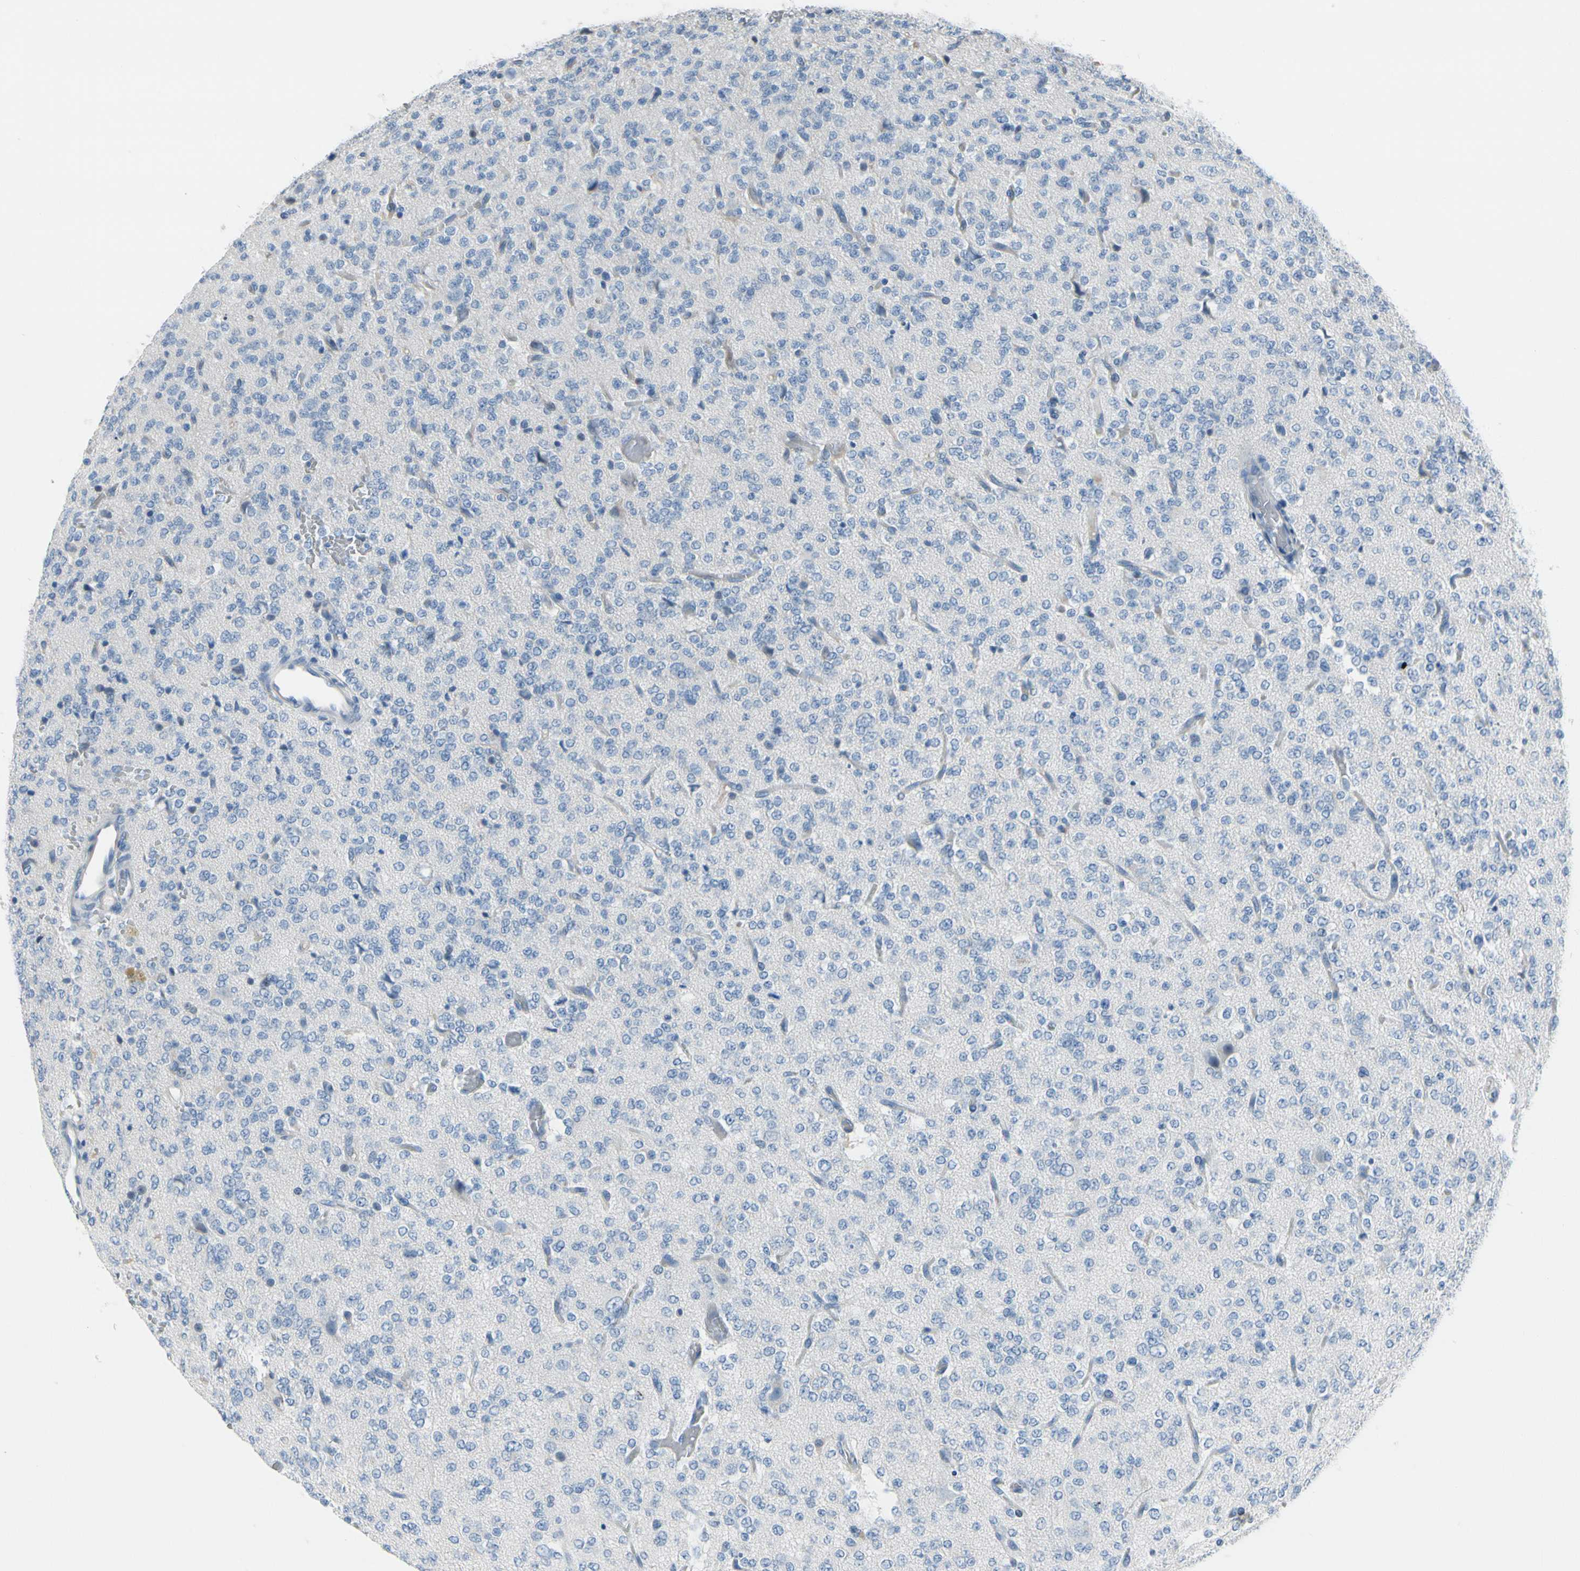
{"staining": {"intensity": "negative", "quantity": "none", "location": "none"}, "tissue": "glioma", "cell_type": "Tumor cells", "image_type": "cancer", "snomed": [{"axis": "morphology", "description": "Glioma, malignant, Low grade"}, {"axis": "topography", "description": "Brain"}], "caption": "This is an immunohistochemistry (IHC) histopathology image of human malignant low-grade glioma. There is no positivity in tumor cells.", "gene": "MUC5B", "patient": {"sex": "male", "age": 38}}